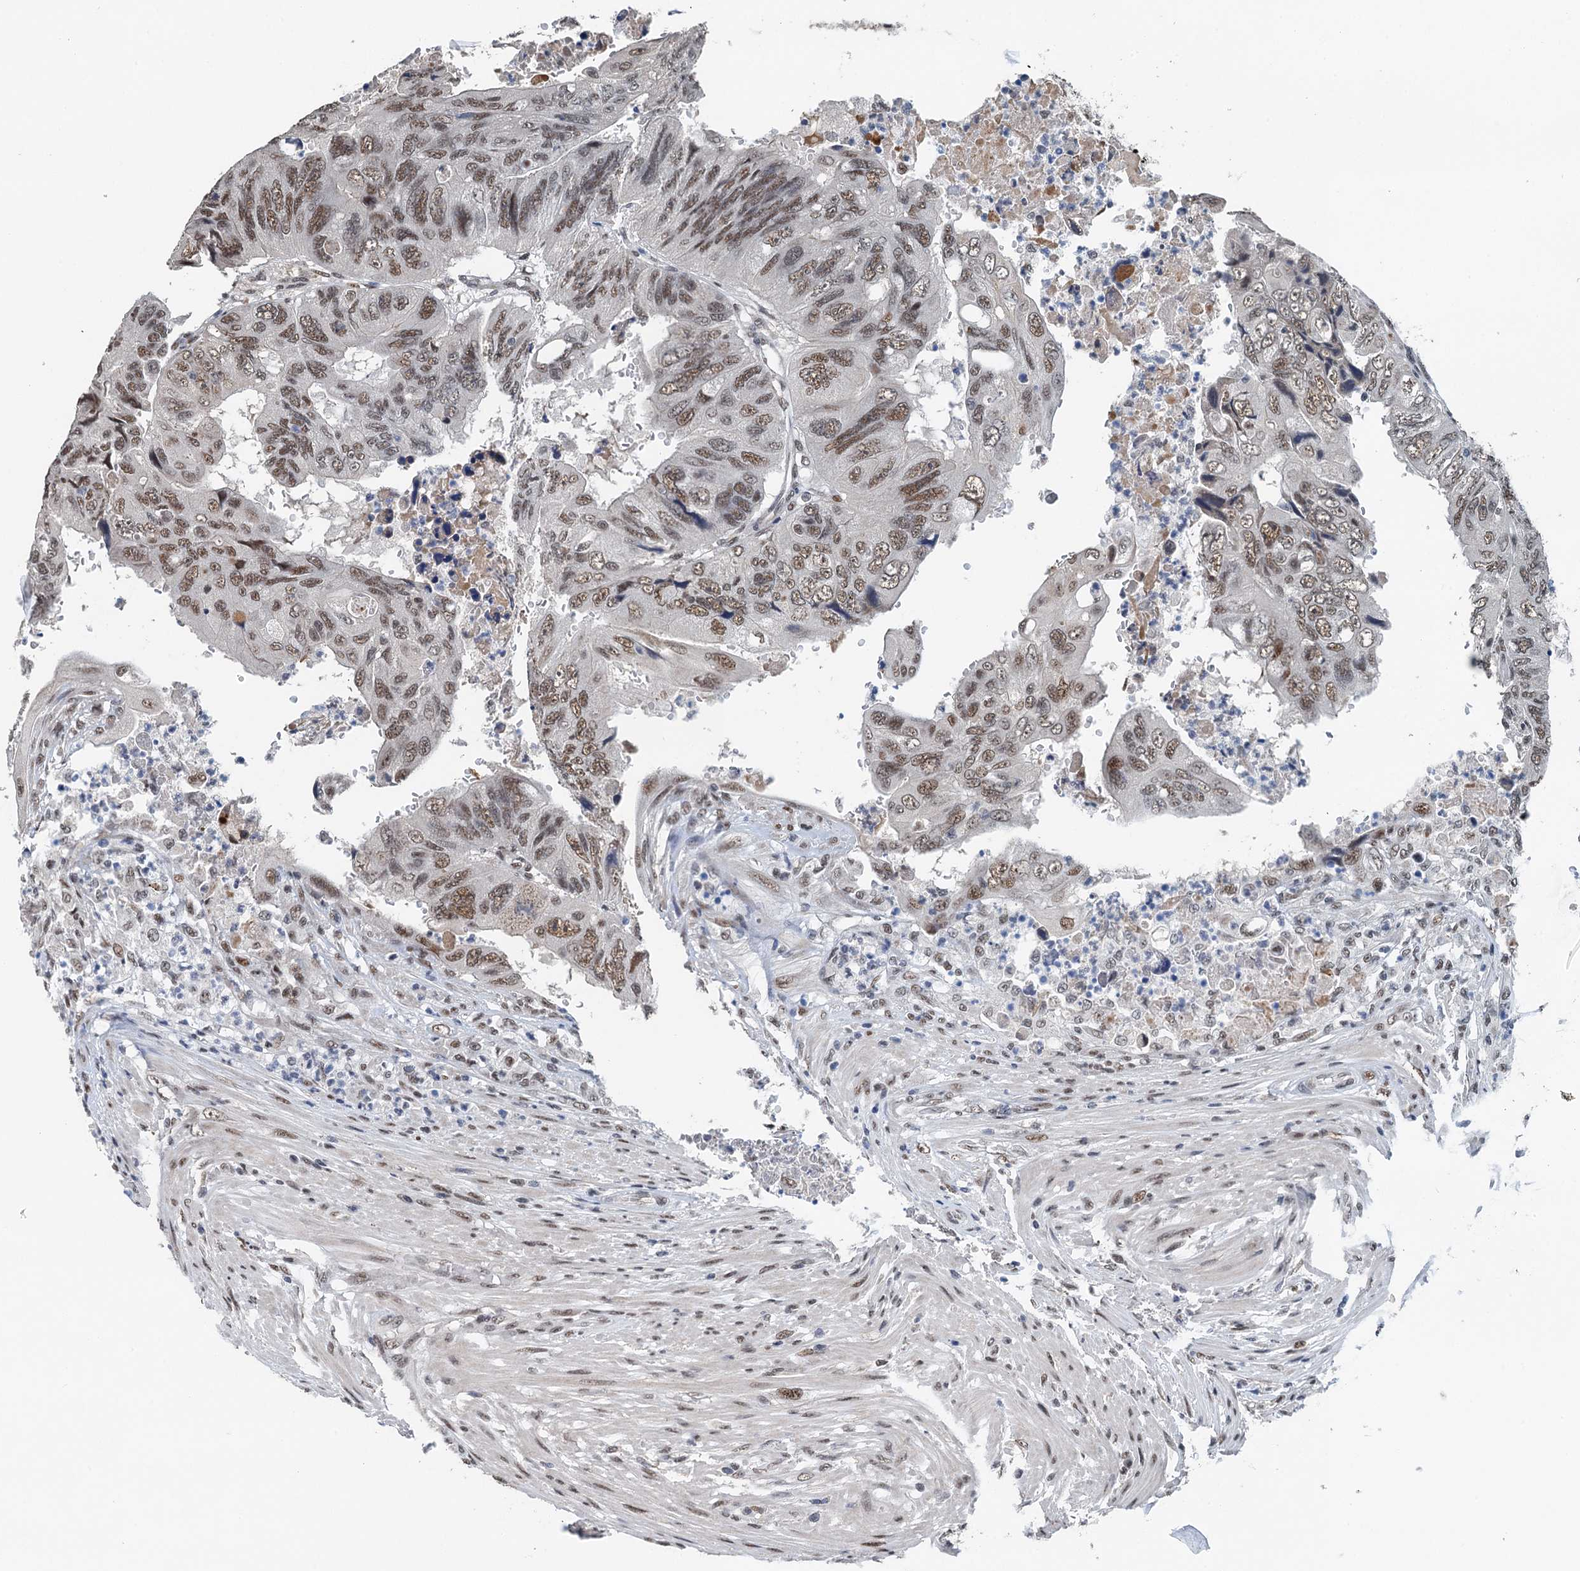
{"staining": {"intensity": "moderate", "quantity": ">75%", "location": "nuclear"}, "tissue": "colorectal cancer", "cell_type": "Tumor cells", "image_type": "cancer", "snomed": [{"axis": "morphology", "description": "Adenocarcinoma, NOS"}, {"axis": "topography", "description": "Rectum"}], "caption": "Colorectal cancer (adenocarcinoma) was stained to show a protein in brown. There is medium levels of moderate nuclear expression in about >75% of tumor cells. The staining is performed using DAB brown chromogen to label protein expression. The nuclei are counter-stained blue using hematoxylin.", "gene": "MTA3", "patient": {"sex": "male", "age": 63}}